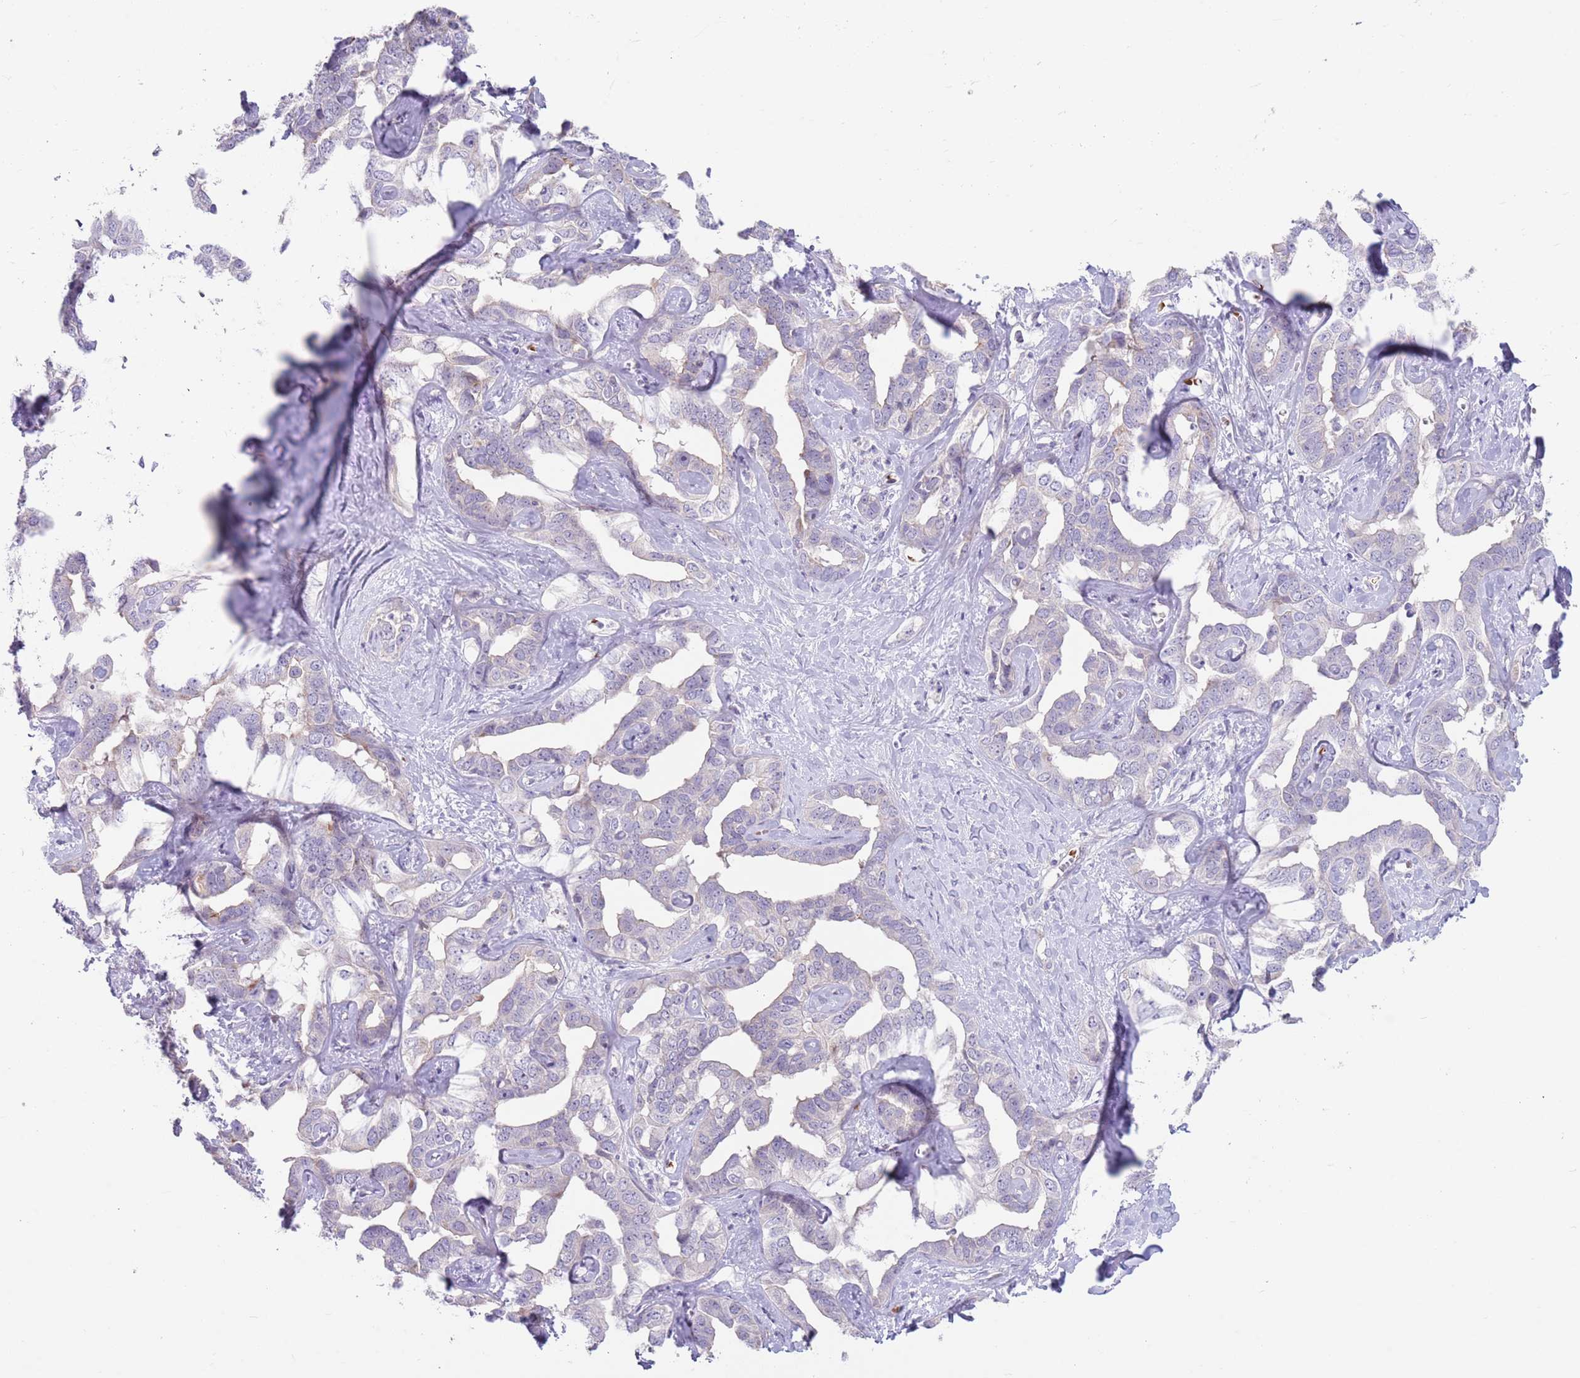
{"staining": {"intensity": "negative", "quantity": "none", "location": "none"}, "tissue": "liver cancer", "cell_type": "Tumor cells", "image_type": "cancer", "snomed": [{"axis": "morphology", "description": "Cholangiocarcinoma"}, {"axis": "topography", "description": "Liver"}], "caption": "The micrograph reveals no staining of tumor cells in liver cholangiocarcinoma.", "gene": "ZNF14", "patient": {"sex": "male", "age": 59}}